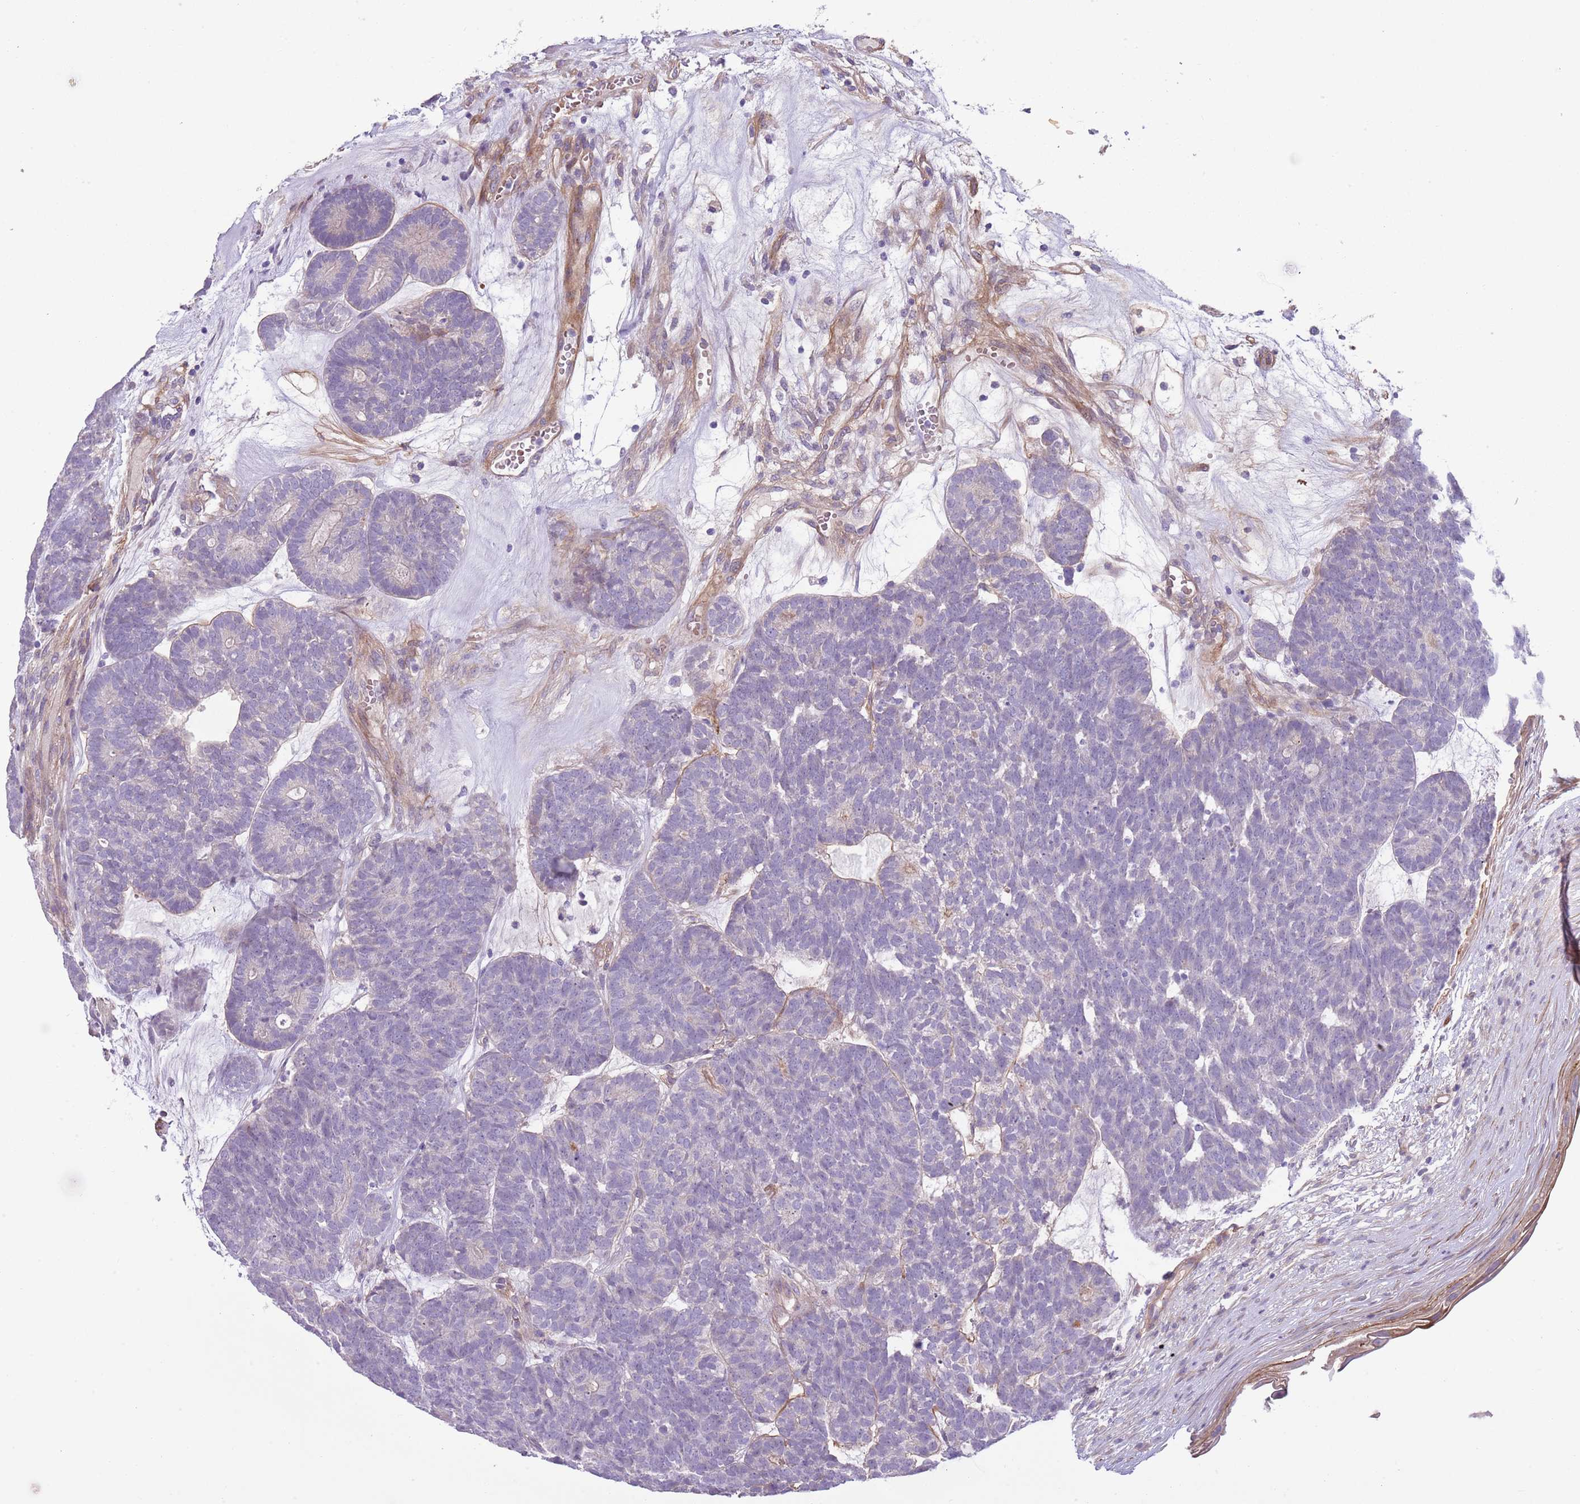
{"staining": {"intensity": "negative", "quantity": "none", "location": "none"}, "tissue": "head and neck cancer", "cell_type": "Tumor cells", "image_type": "cancer", "snomed": [{"axis": "morphology", "description": "Adenocarcinoma, NOS"}, {"axis": "topography", "description": "Head-Neck"}], "caption": "Micrograph shows no significant protein positivity in tumor cells of head and neck cancer (adenocarcinoma).", "gene": "TINAGL1", "patient": {"sex": "female", "age": 81}}